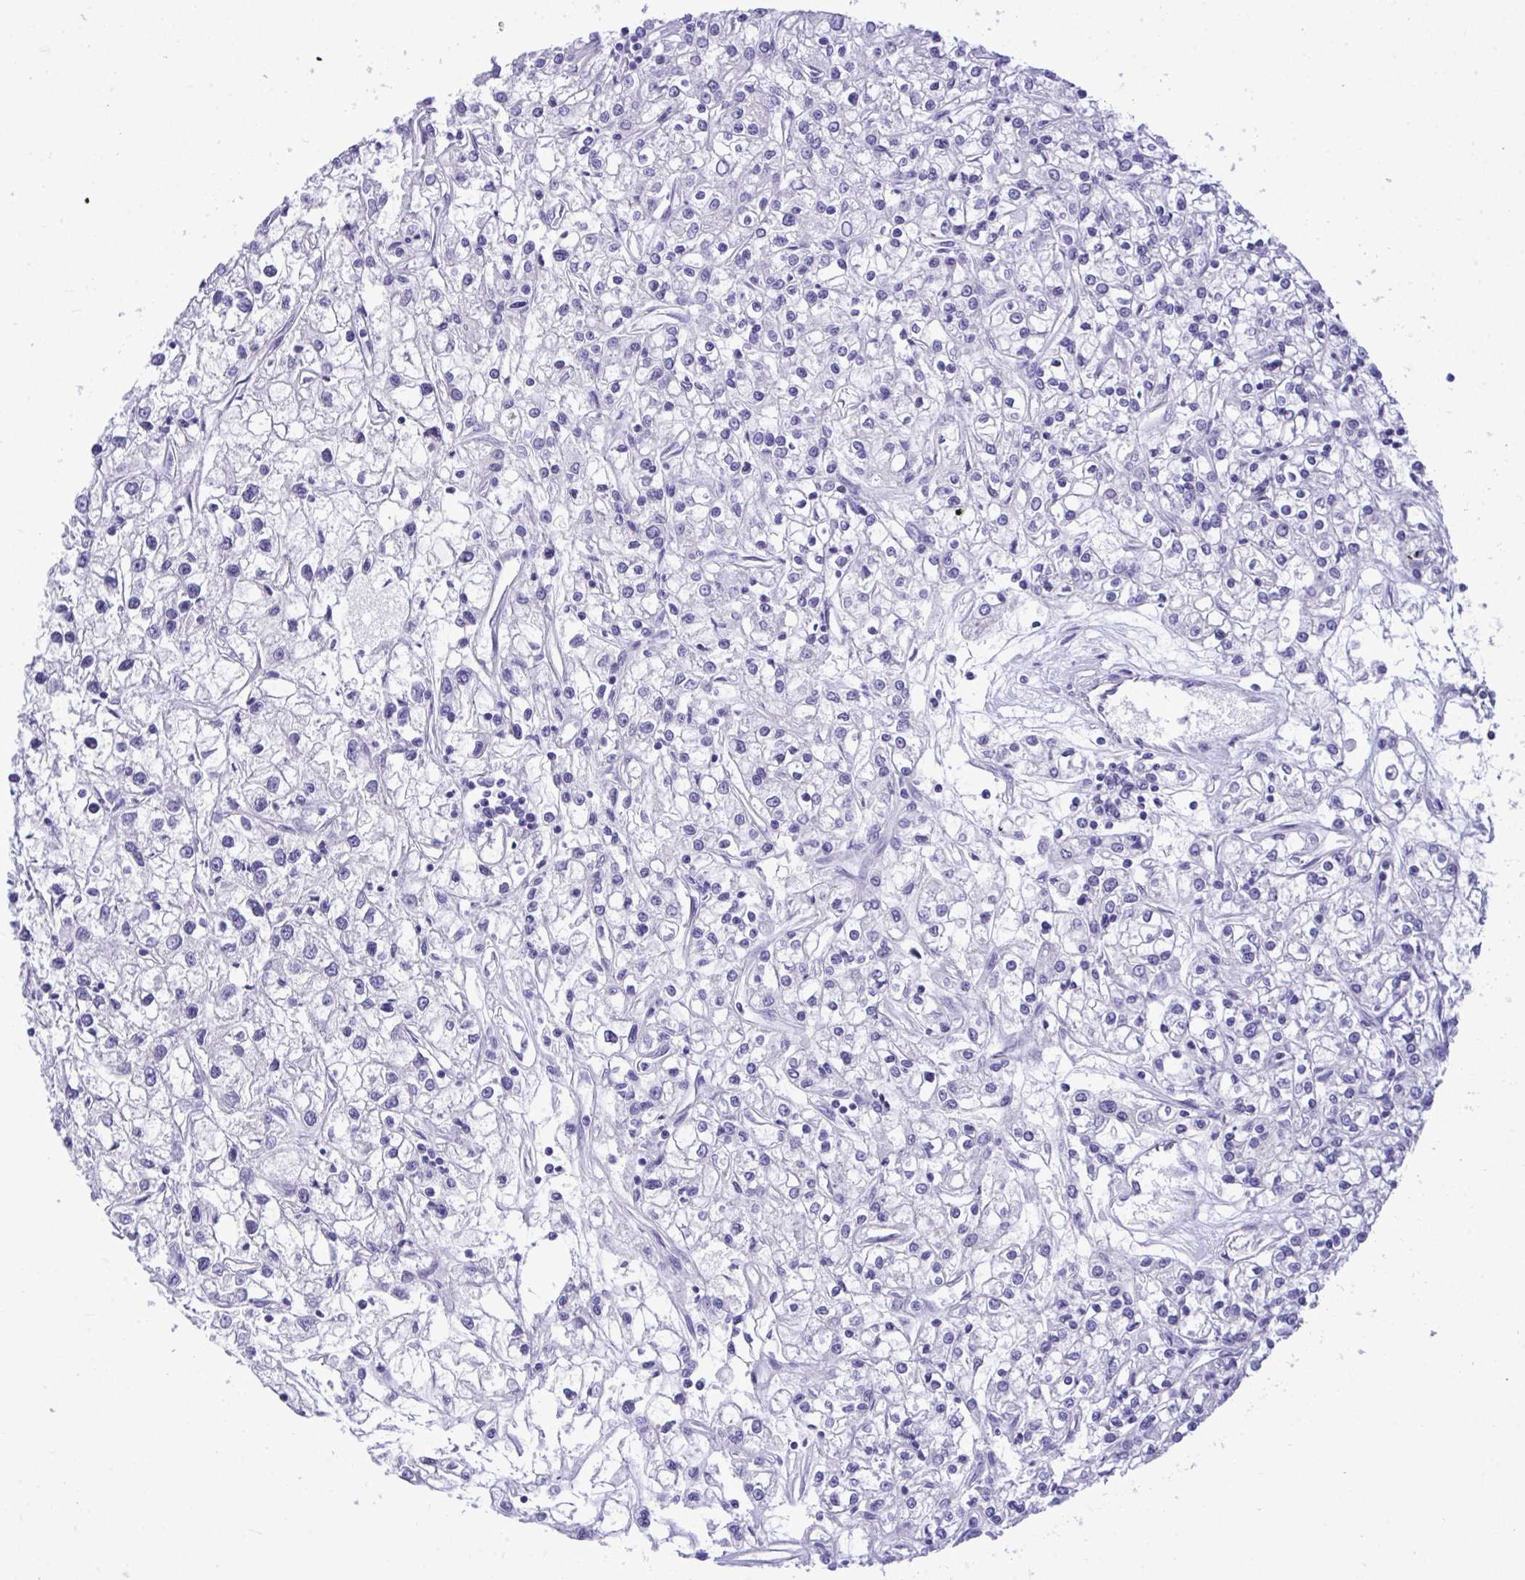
{"staining": {"intensity": "negative", "quantity": "none", "location": "none"}, "tissue": "renal cancer", "cell_type": "Tumor cells", "image_type": "cancer", "snomed": [{"axis": "morphology", "description": "Adenocarcinoma, NOS"}, {"axis": "topography", "description": "Kidney"}], "caption": "Tumor cells show no significant positivity in renal cancer.", "gene": "TEAD4", "patient": {"sex": "female", "age": 59}}